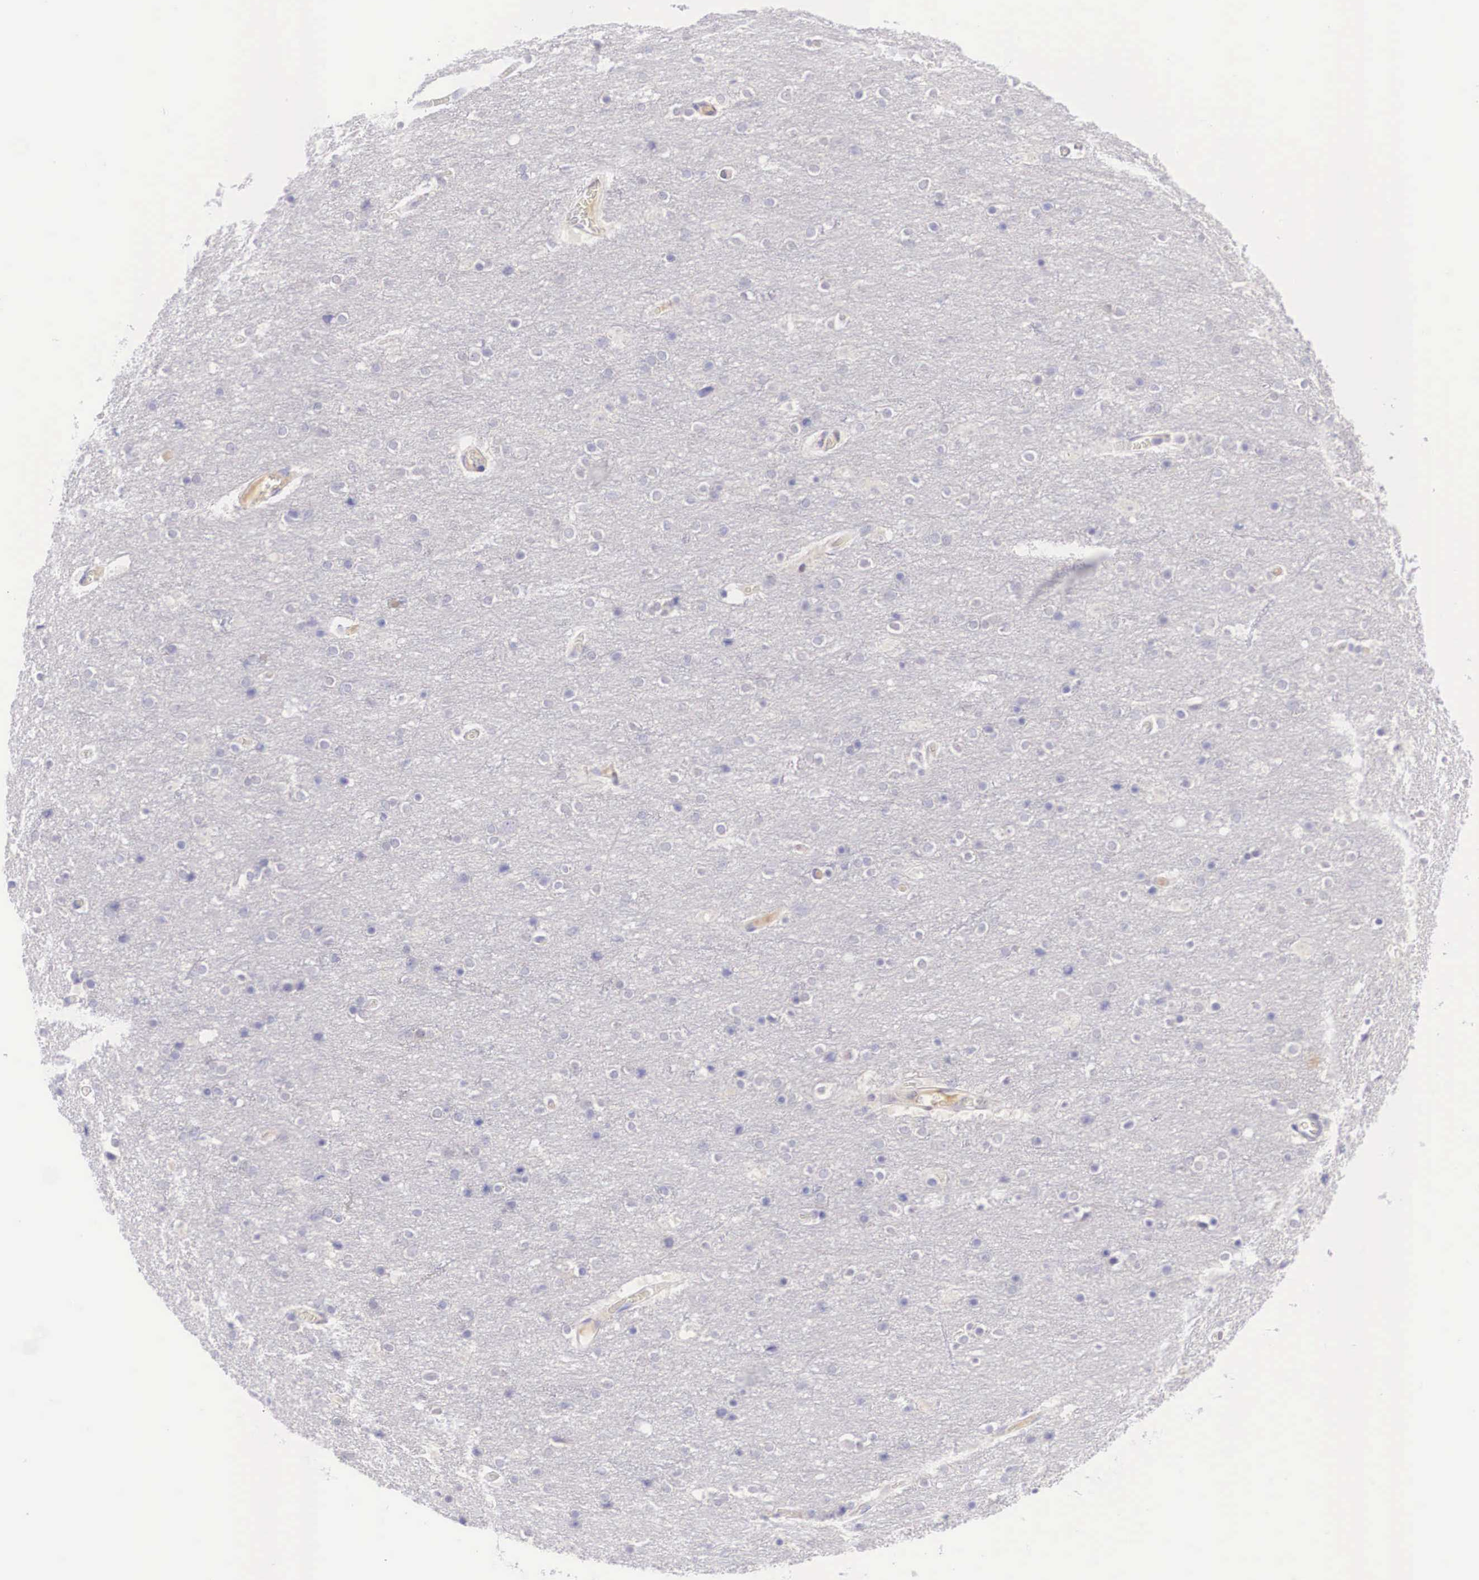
{"staining": {"intensity": "negative", "quantity": "none", "location": "none"}, "tissue": "cerebral cortex", "cell_type": "Endothelial cells", "image_type": "normal", "snomed": [{"axis": "morphology", "description": "Normal tissue, NOS"}, {"axis": "topography", "description": "Cerebral cortex"}], "caption": "The immunohistochemistry micrograph has no significant expression in endothelial cells of cerebral cortex. (DAB immunohistochemistry with hematoxylin counter stain).", "gene": "BCL6", "patient": {"sex": "female", "age": 54}}